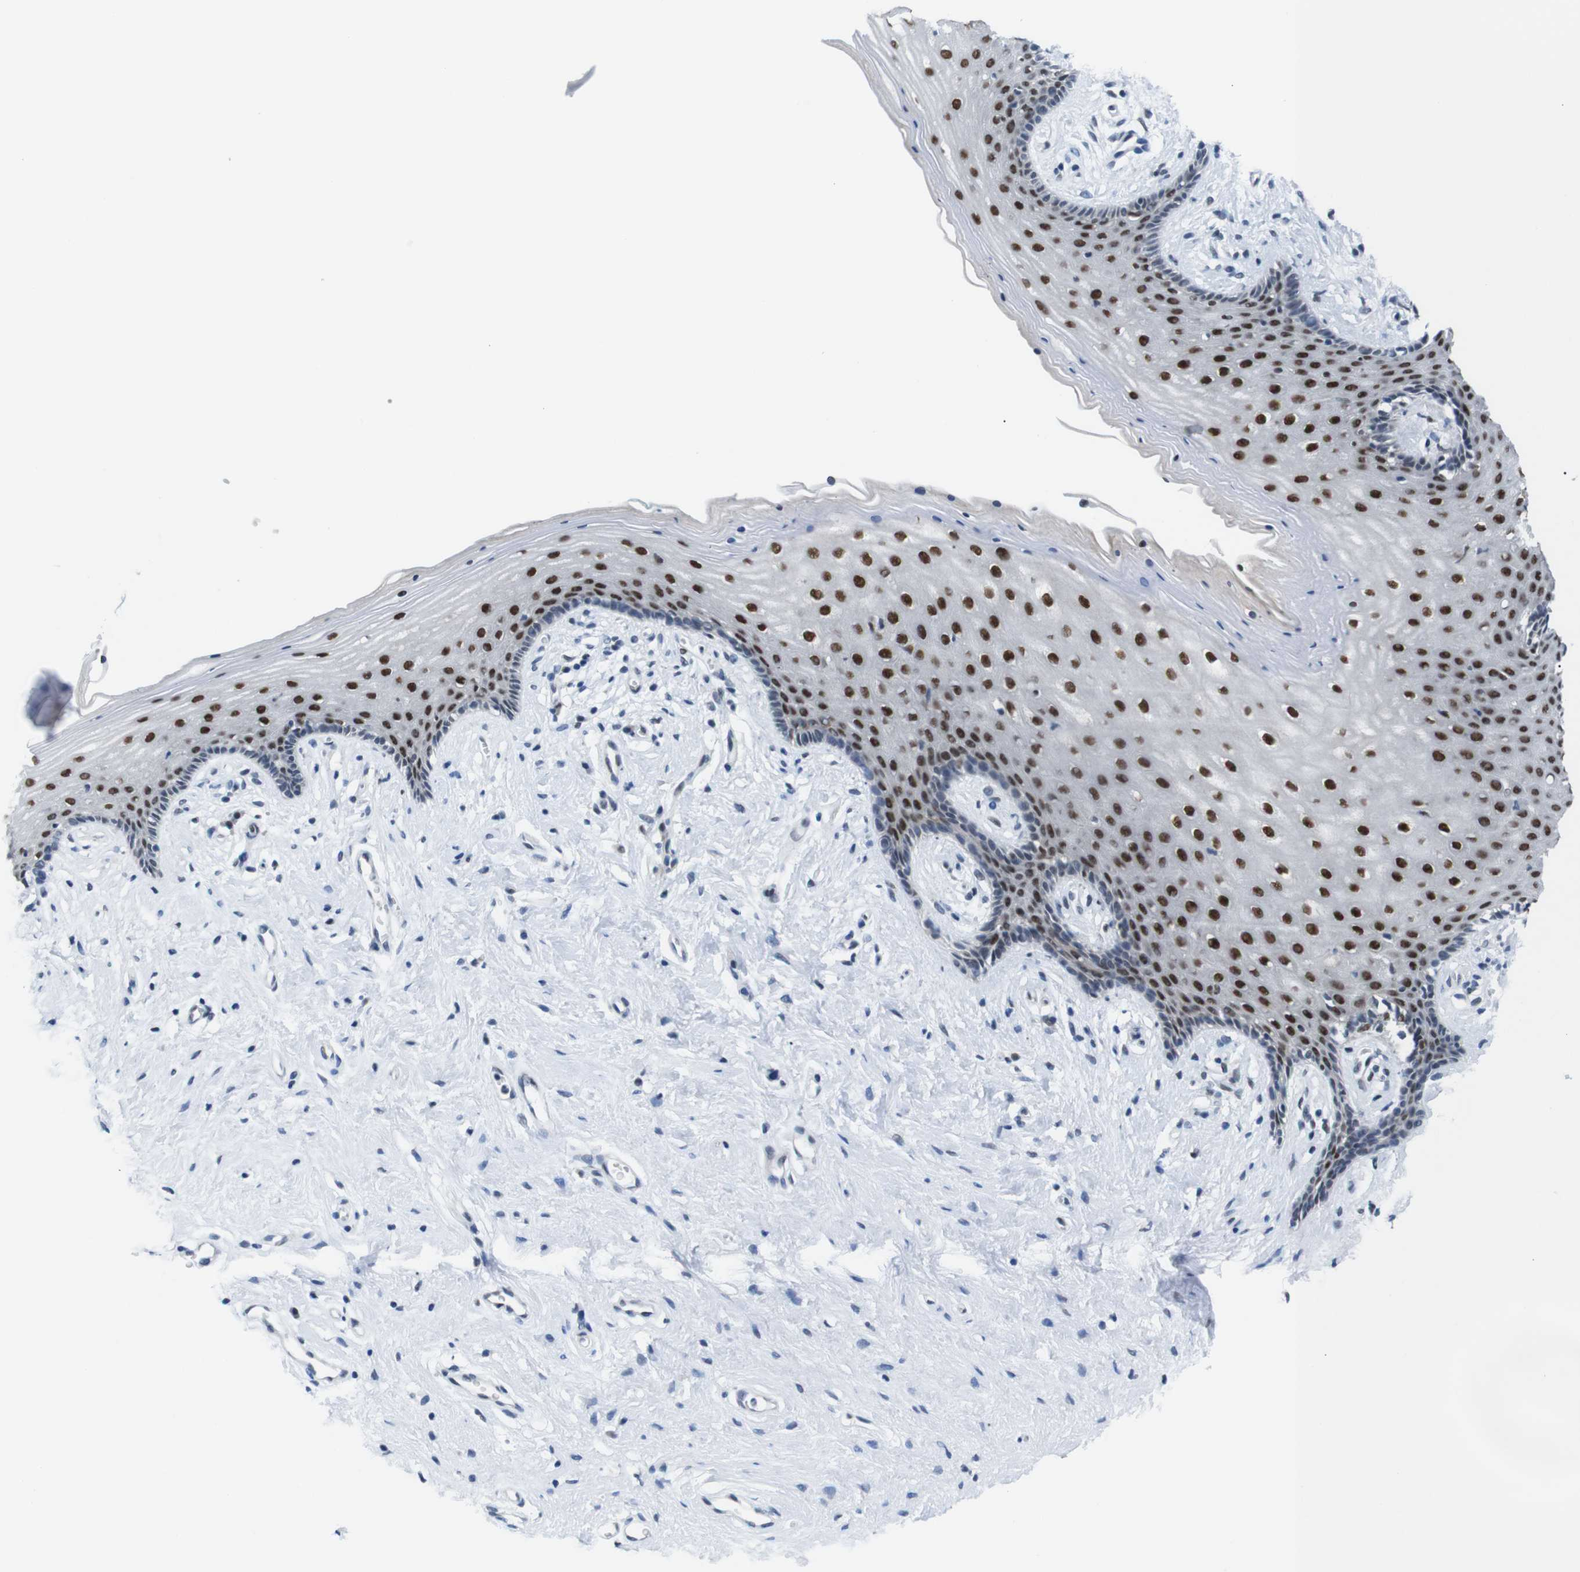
{"staining": {"intensity": "strong", "quantity": ">75%", "location": "nuclear"}, "tissue": "vagina", "cell_type": "Squamous epithelial cells", "image_type": "normal", "snomed": [{"axis": "morphology", "description": "Normal tissue, NOS"}, {"axis": "topography", "description": "Vagina"}], "caption": "Vagina stained with immunohistochemistry (IHC) exhibits strong nuclear positivity in approximately >75% of squamous epithelial cells. (Brightfield microscopy of DAB IHC at high magnification).", "gene": "PSME3", "patient": {"sex": "female", "age": 44}}